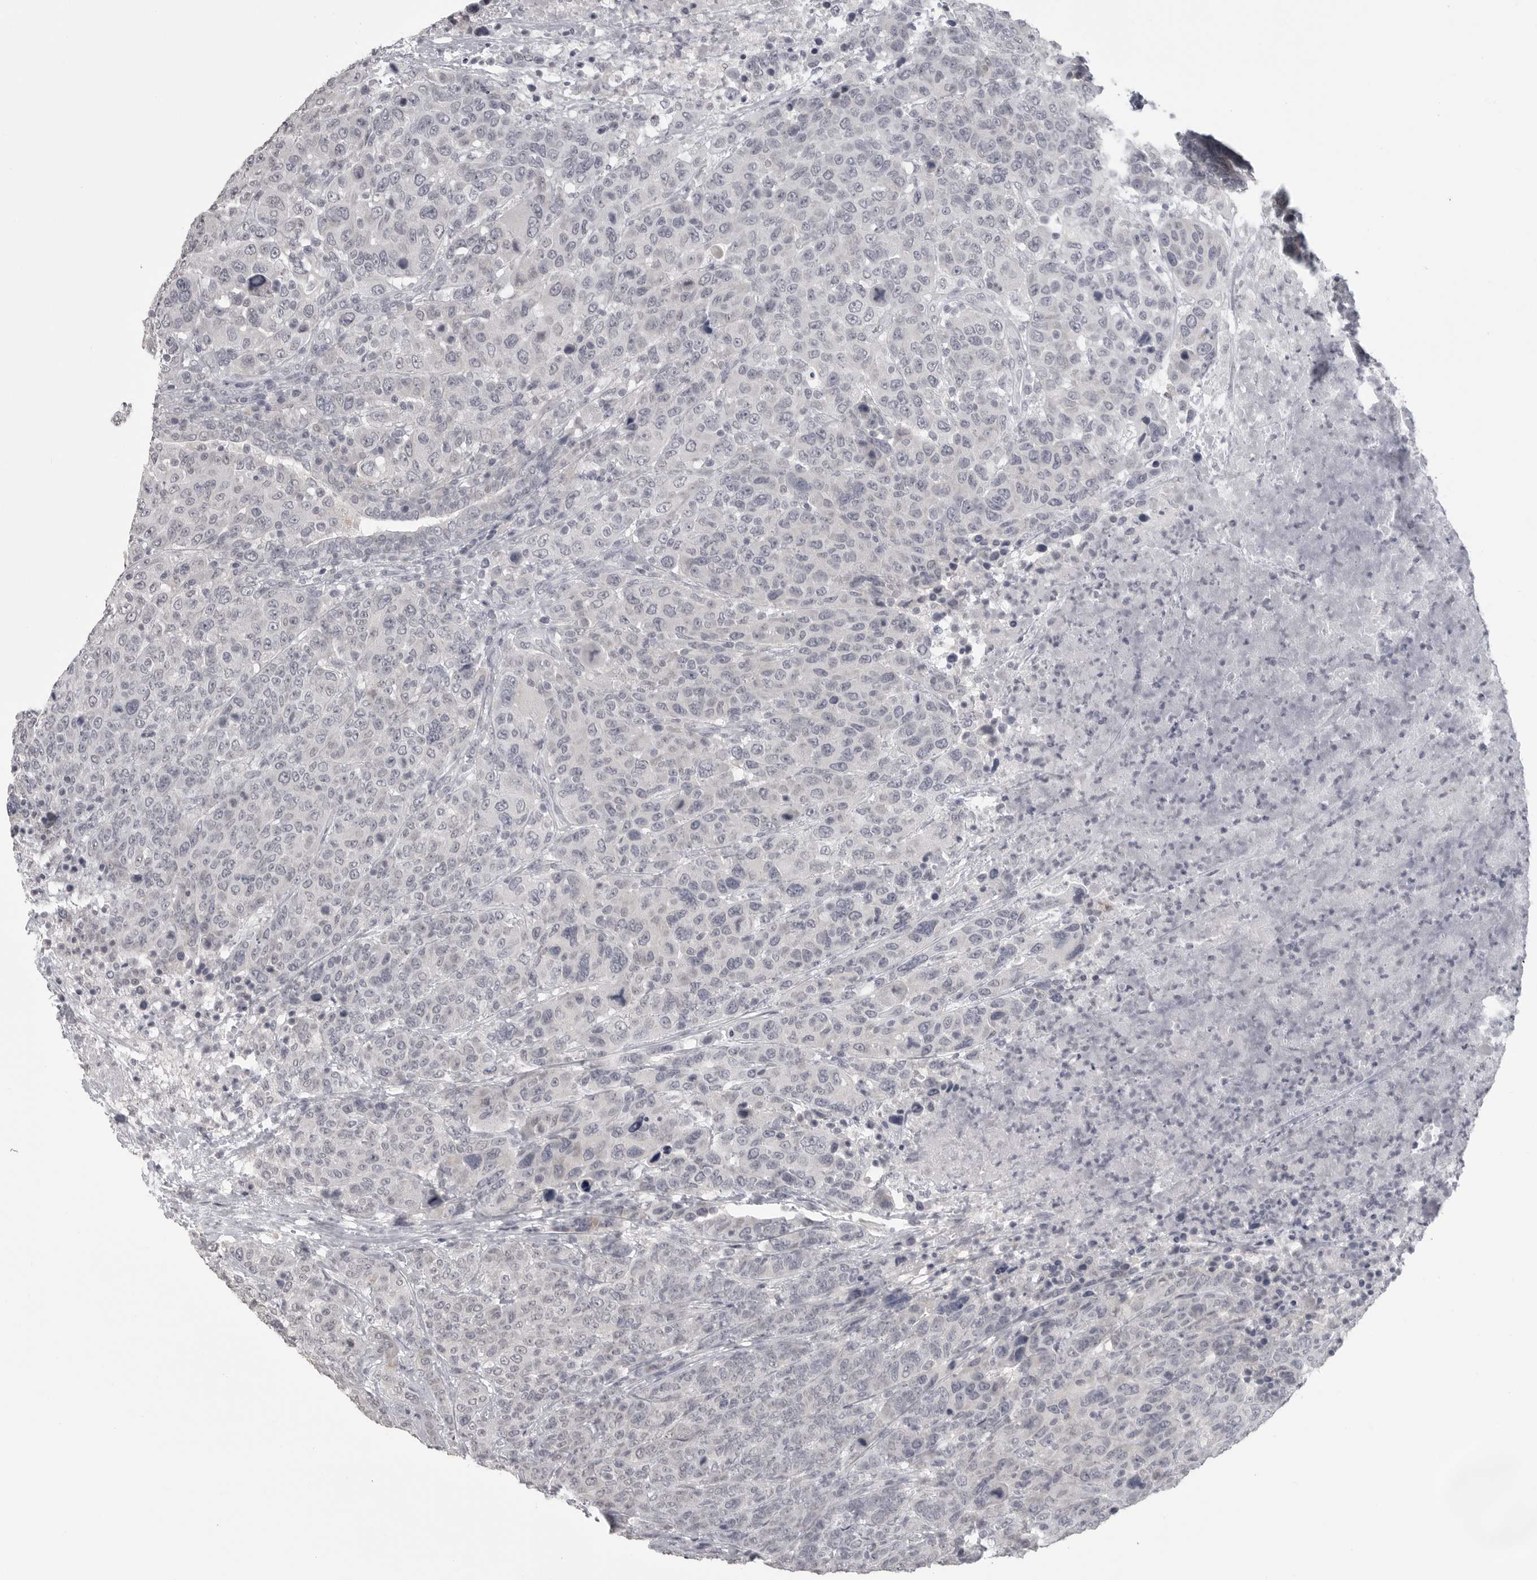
{"staining": {"intensity": "negative", "quantity": "none", "location": "none"}, "tissue": "breast cancer", "cell_type": "Tumor cells", "image_type": "cancer", "snomed": [{"axis": "morphology", "description": "Duct carcinoma"}, {"axis": "topography", "description": "Breast"}], "caption": "Immunohistochemical staining of breast cancer shows no significant staining in tumor cells.", "gene": "PRSS1", "patient": {"sex": "female", "age": 37}}